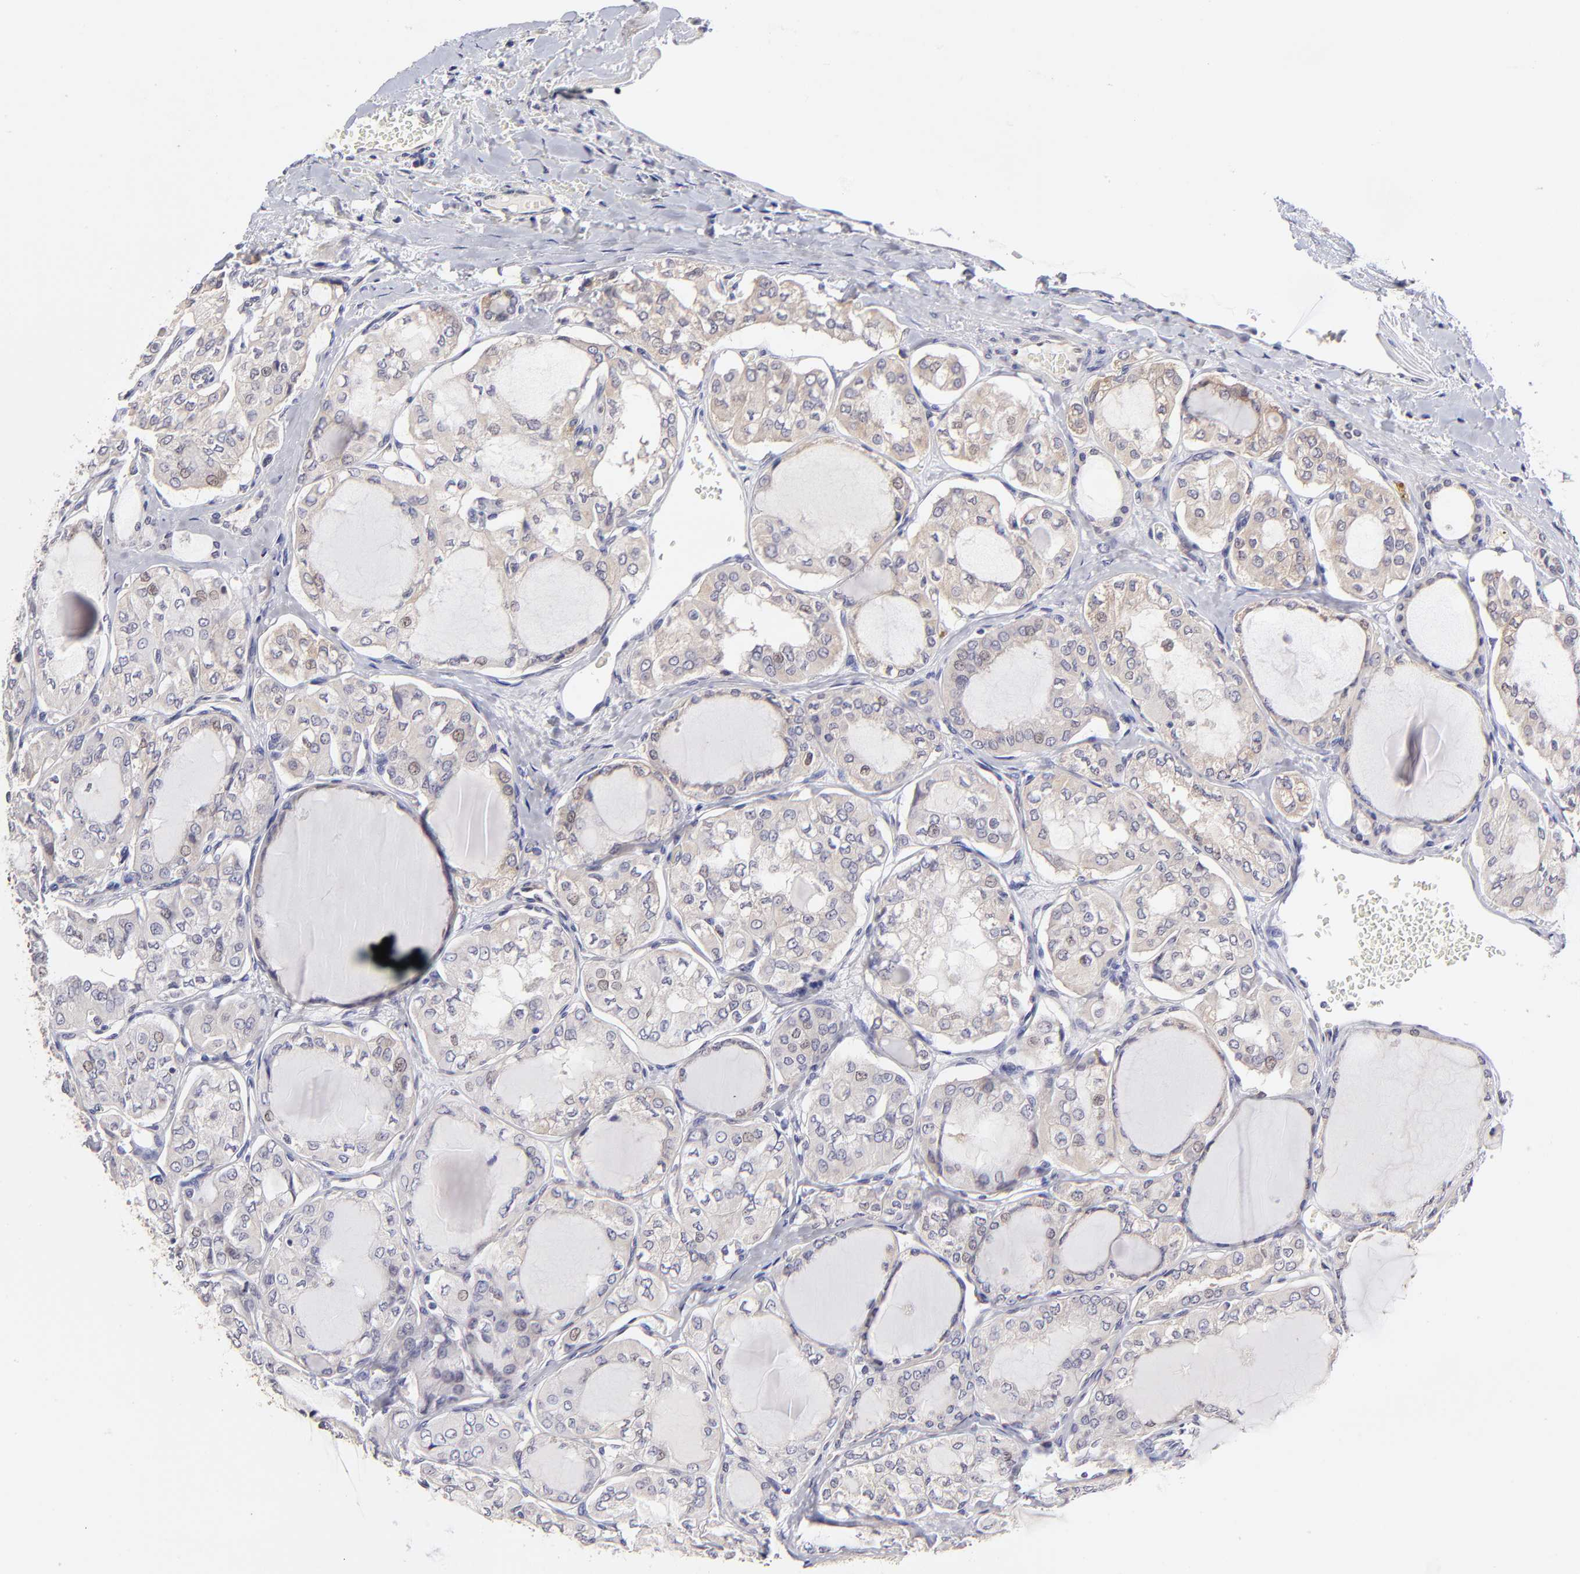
{"staining": {"intensity": "weak", "quantity": "<25%", "location": "cytoplasmic/membranous"}, "tissue": "thyroid cancer", "cell_type": "Tumor cells", "image_type": "cancer", "snomed": [{"axis": "morphology", "description": "Papillary adenocarcinoma, NOS"}, {"axis": "topography", "description": "Thyroid gland"}], "caption": "Immunohistochemical staining of thyroid cancer displays no significant staining in tumor cells. Brightfield microscopy of IHC stained with DAB (3,3'-diaminobenzidine) (brown) and hematoxylin (blue), captured at high magnification.", "gene": "BTG2", "patient": {"sex": "male", "age": 20}}